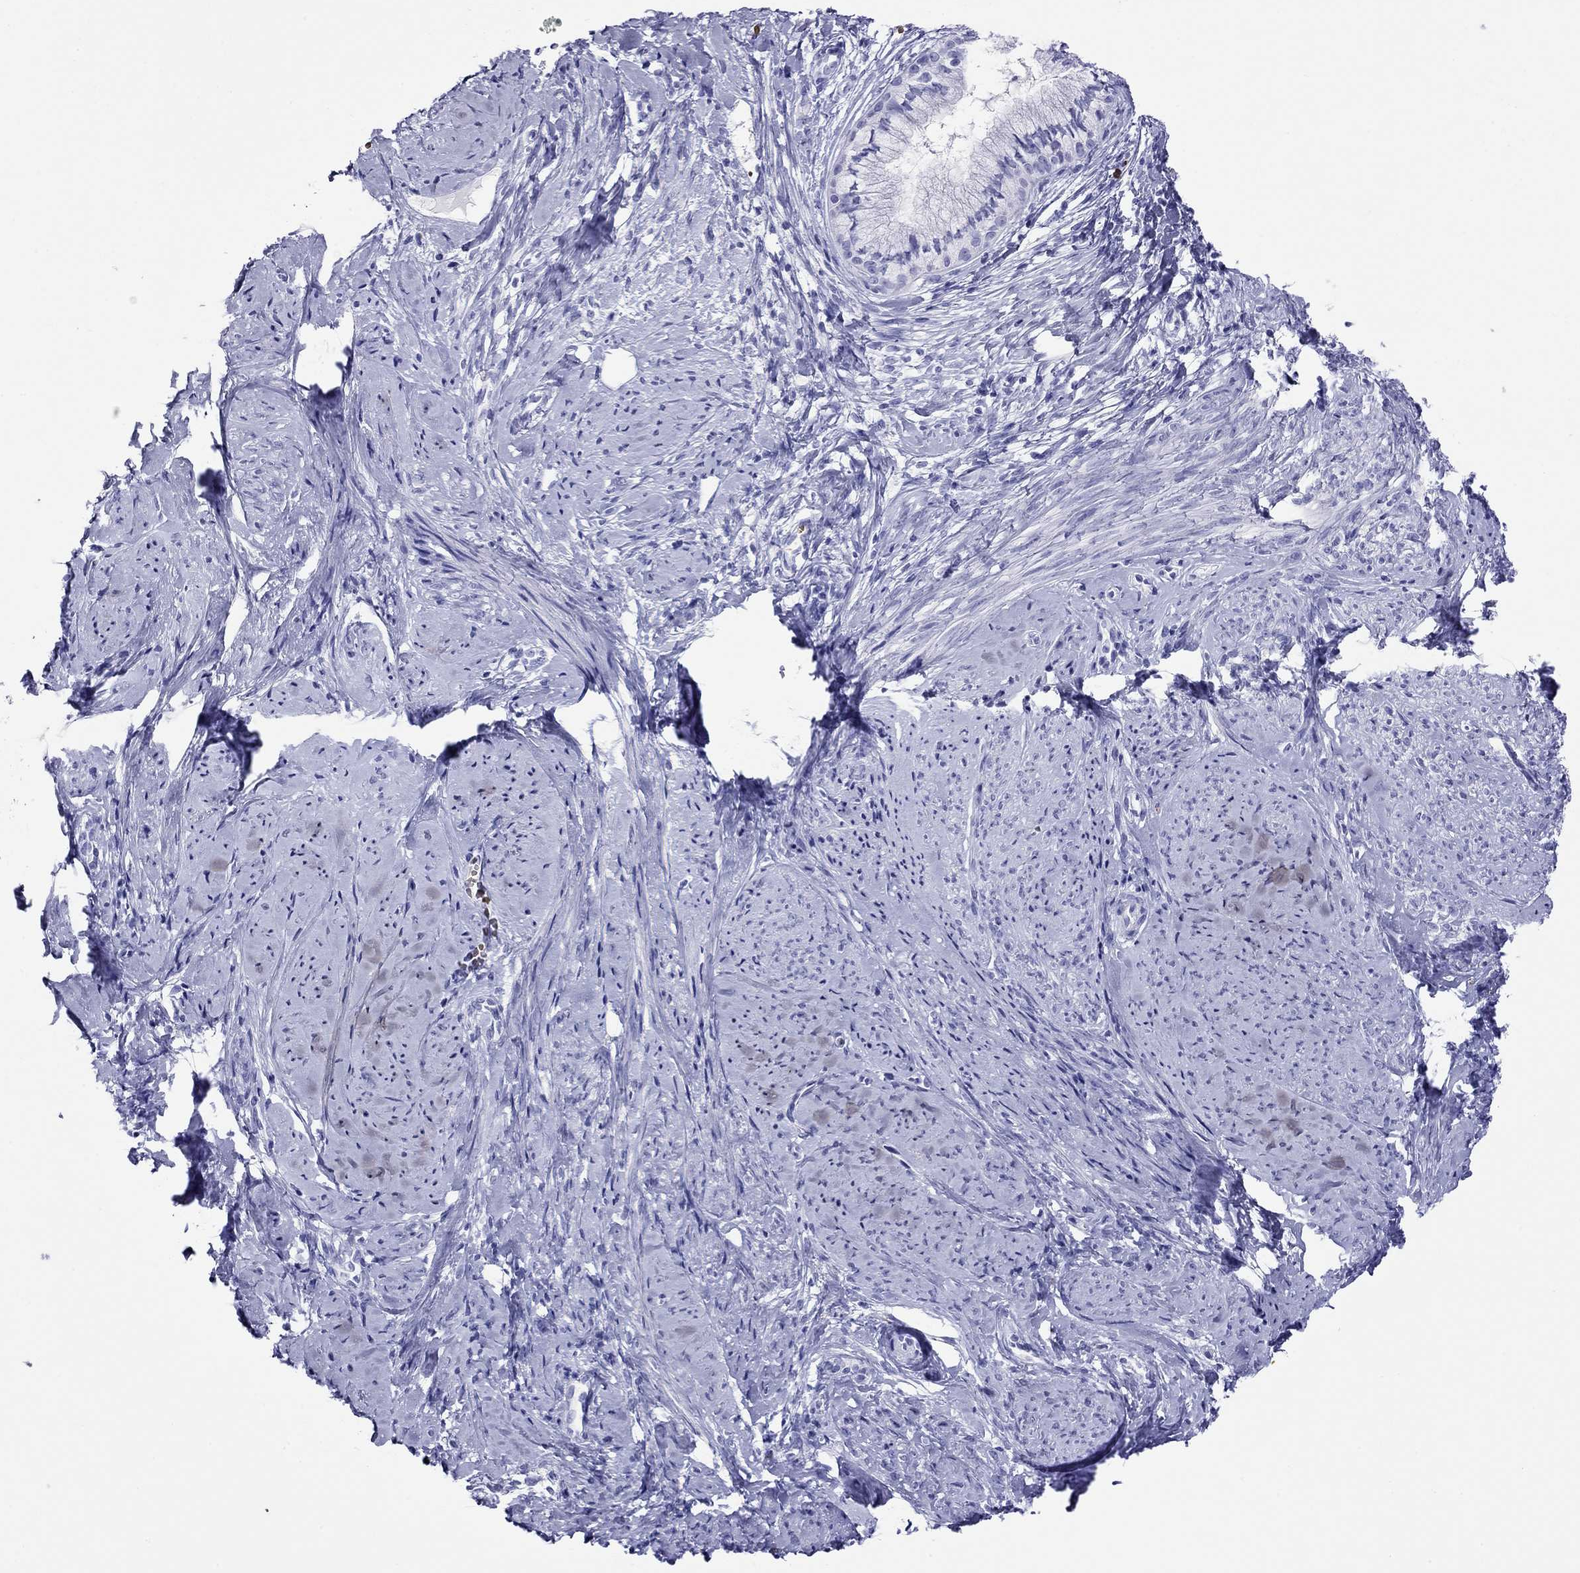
{"staining": {"intensity": "negative", "quantity": "none", "location": "none"}, "tissue": "smooth muscle", "cell_type": "Smooth muscle cells", "image_type": "normal", "snomed": [{"axis": "morphology", "description": "Normal tissue, NOS"}, {"axis": "topography", "description": "Smooth muscle"}], "caption": "This is a micrograph of IHC staining of unremarkable smooth muscle, which shows no staining in smooth muscle cells. Nuclei are stained in blue.", "gene": "PTPRN", "patient": {"sex": "female", "age": 48}}